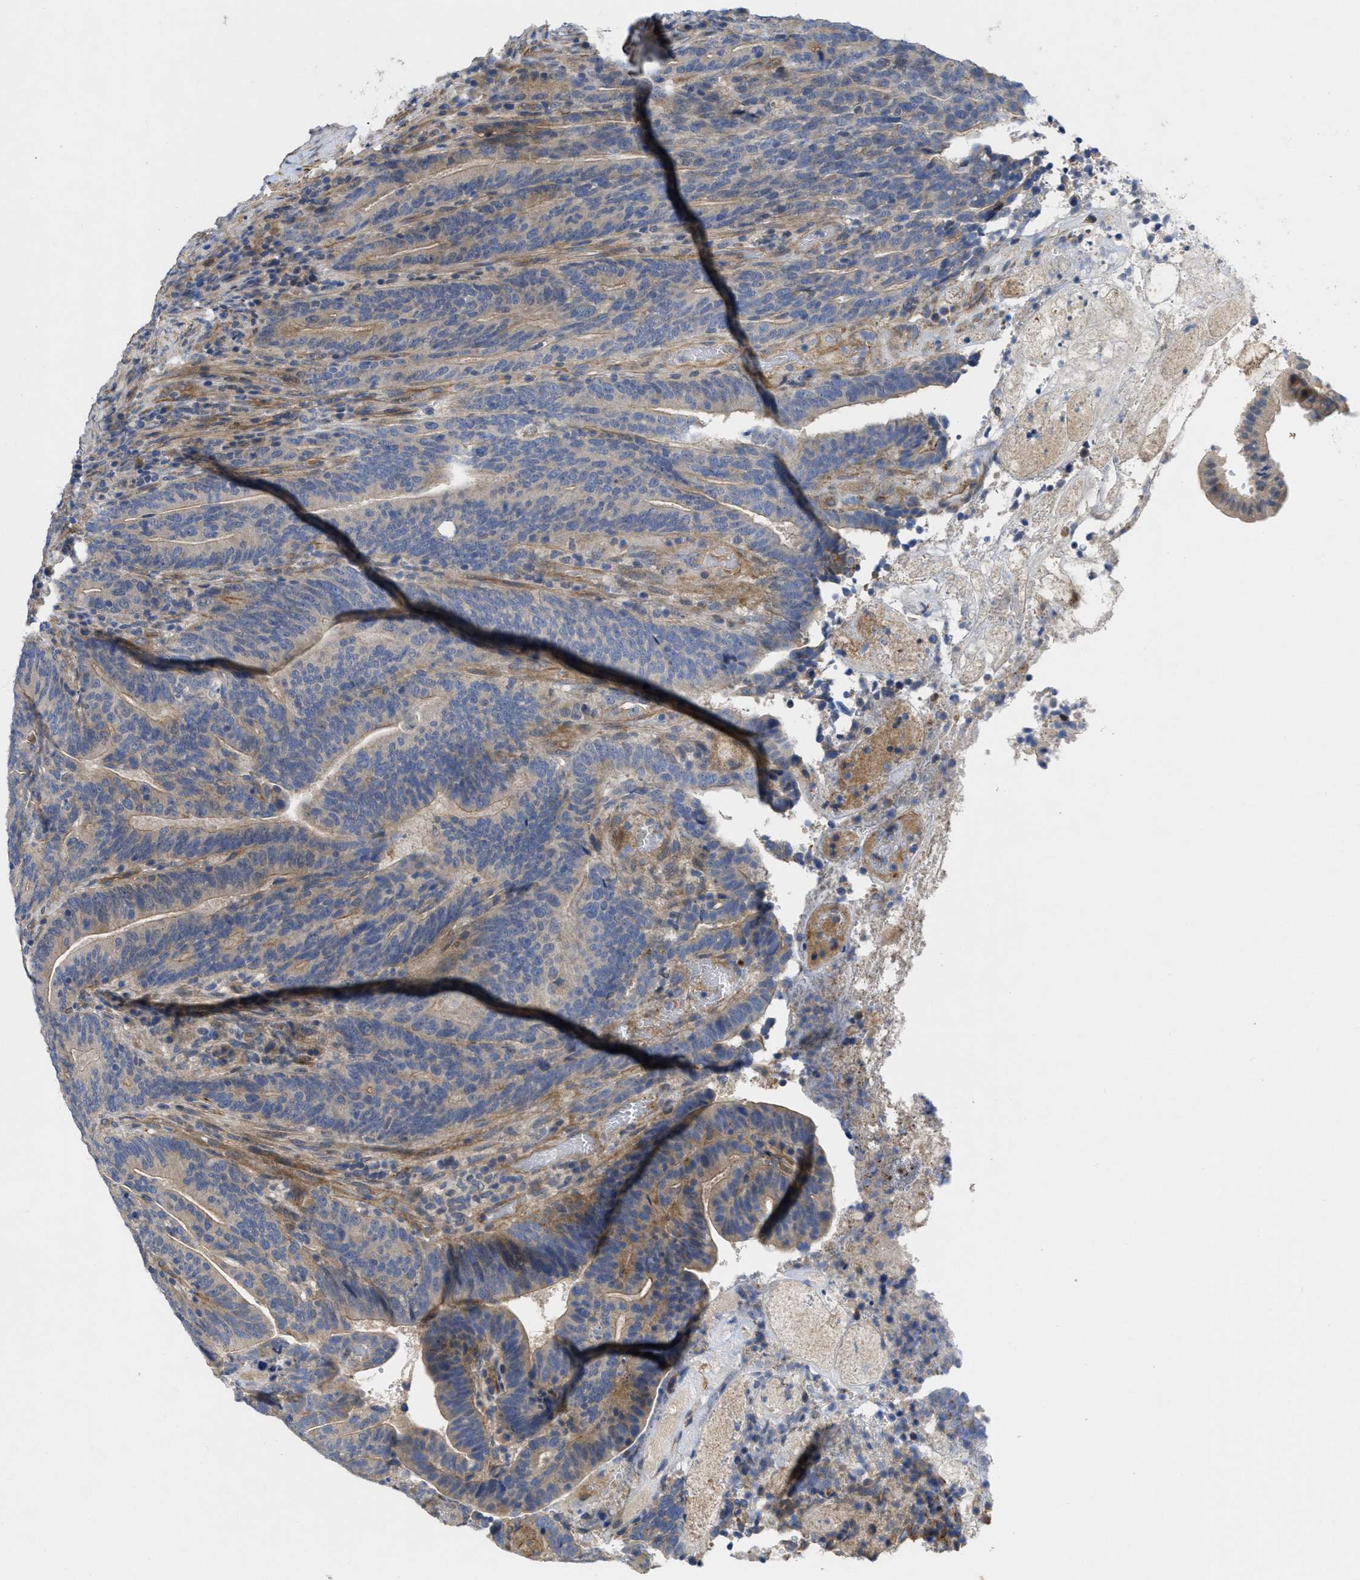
{"staining": {"intensity": "weak", "quantity": "25%-75%", "location": "cytoplasmic/membranous"}, "tissue": "colorectal cancer", "cell_type": "Tumor cells", "image_type": "cancer", "snomed": [{"axis": "morphology", "description": "Adenocarcinoma, NOS"}, {"axis": "topography", "description": "Colon"}], "caption": "Protein expression analysis of human colorectal cancer reveals weak cytoplasmic/membranous expression in approximately 25%-75% of tumor cells. (DAB IHC, brown staining for protein, blue staining for nuclei).", "gene": "ARHGEF26", "patient": {"sex": "female", "age": 66}}